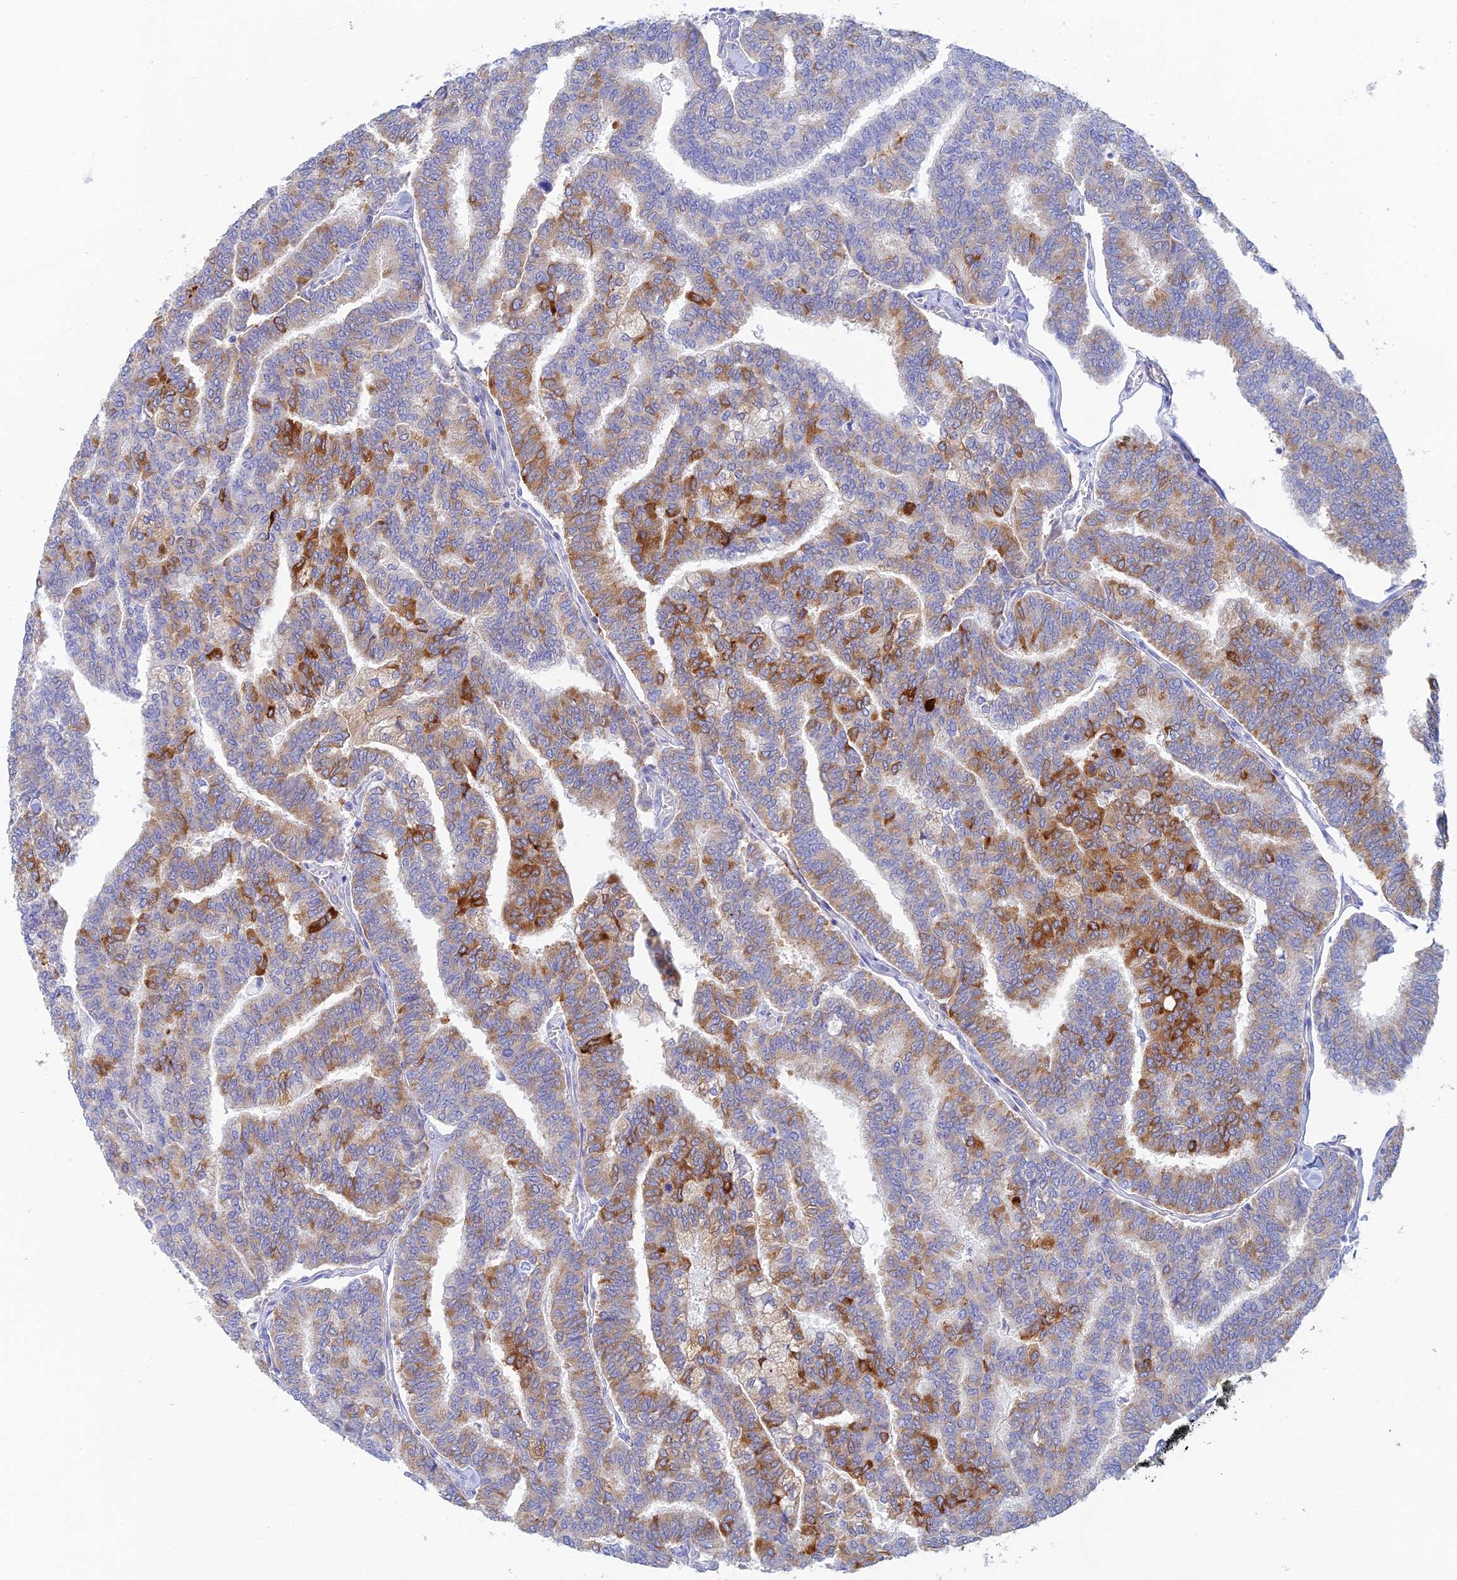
{"staining": {"intensity": "strong", "quantity": "<25%", "location": "cytoplasmic/membranous"}, "tissue": "thyroid cancer", "cell_type": "Tumor cells", "image_type": "cancer", "snomed": [{"axis": "morphology", "description": "Papillary adenocarcinoma, NOS"}, {"axis": "topography", "description": "Thyroid gland"}], "caption": "A high-resolution histopathology image shows IHC staining of papillary adenocarcinoma (thyroid), which shows strong cytoplasmic/membranous expression in about <25% of tumor cells.", "gene": "CEP152", "patient": {"sex": "female", "age": 35}}